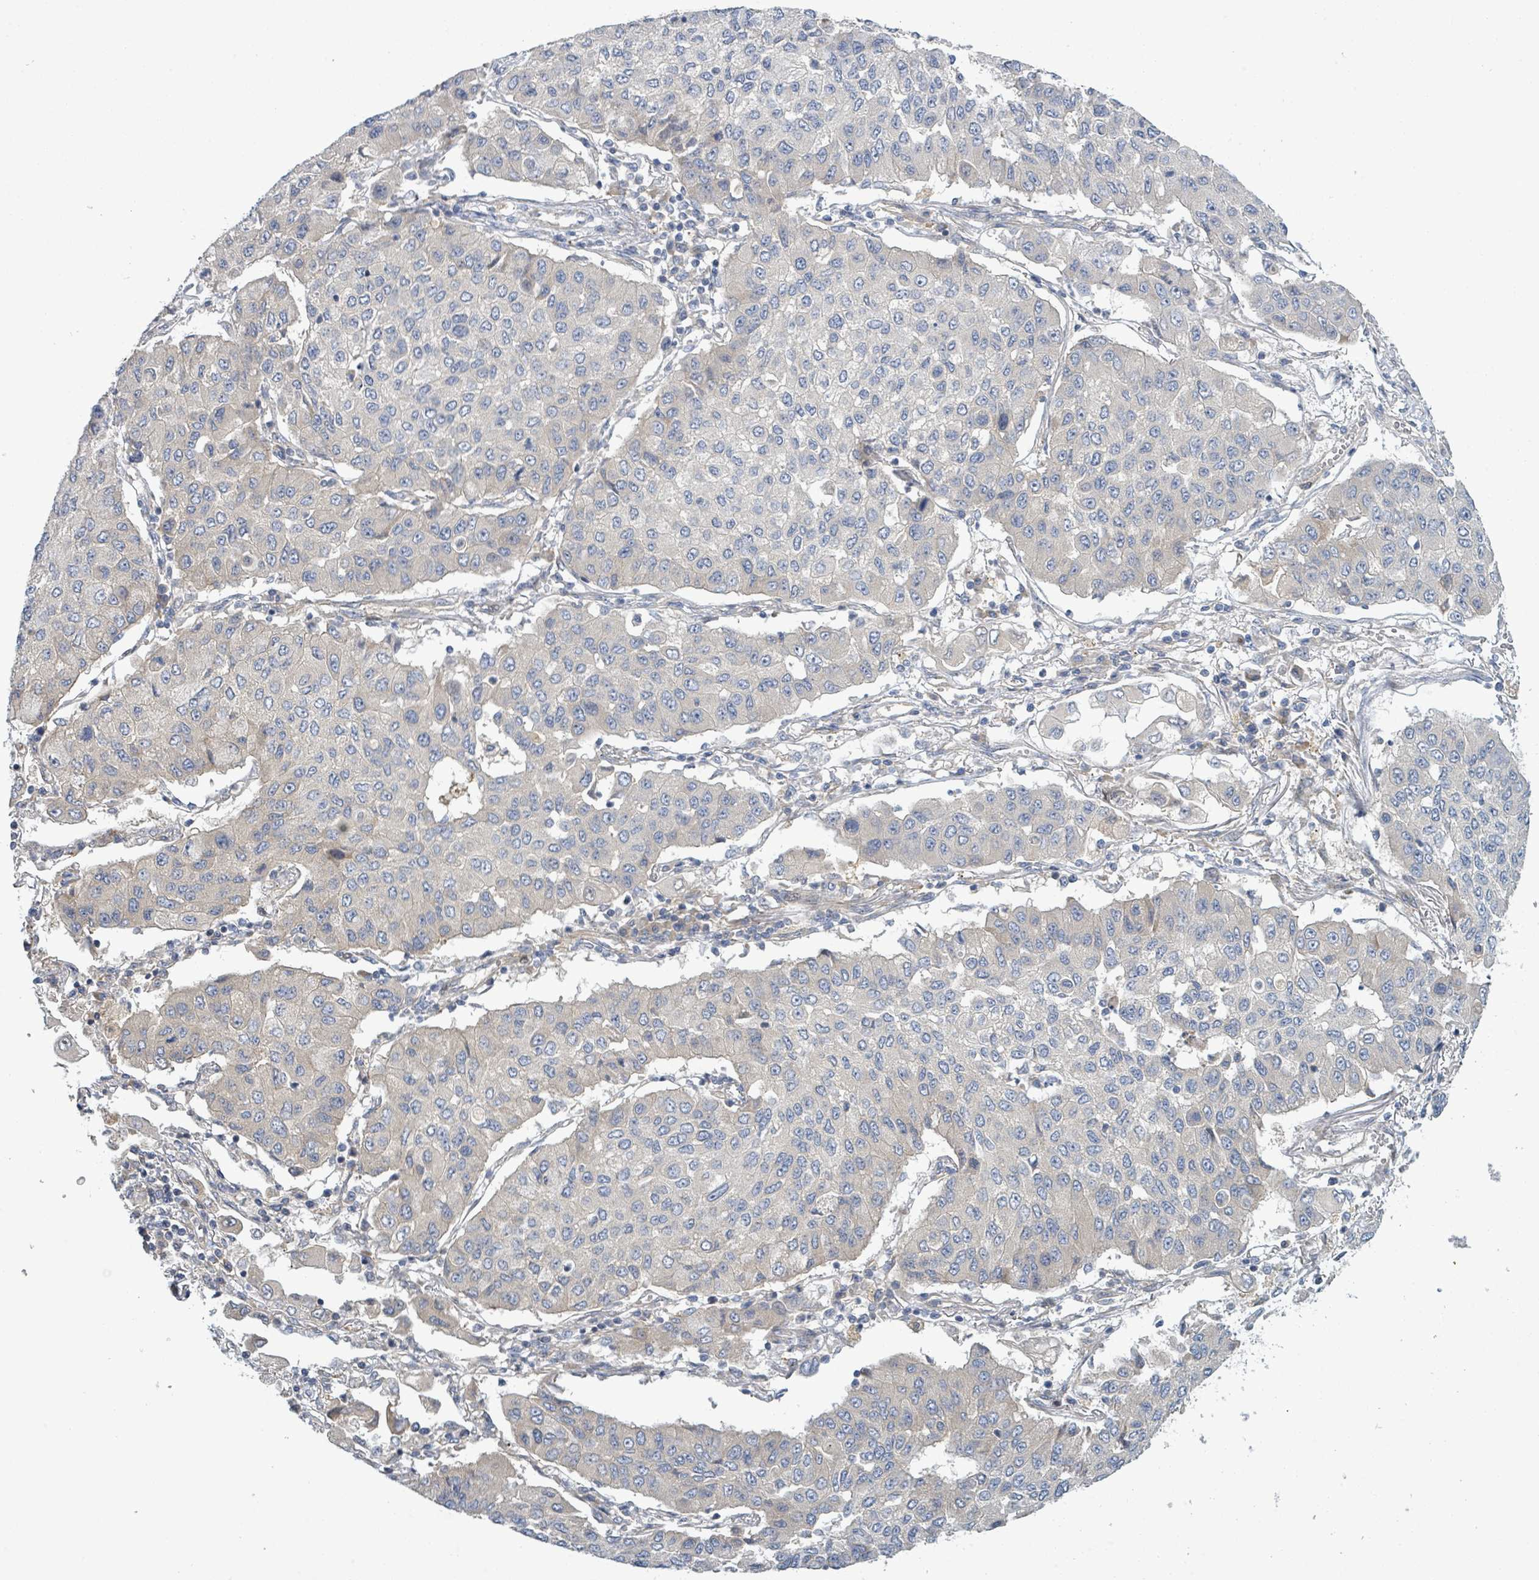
{"staining": {"intensity": "negative", "quantity": "none", "location": "none"}, "tissue": "lung cancer", "cell_type": "Tumor cells", "image_type": "cancer", "snomed": [{"axis": "morphology", "description": "Squamous cell carcinoma, NOS"}, {"axis": "topography", "description": "Lung"}], "caption": "This is an immunohistochemistry image of human squamous cell carcinoma (lung). There is no expression in tumor cells.", "gene": "CFAP210", "patient": {"sex": "male", "age": 74}}